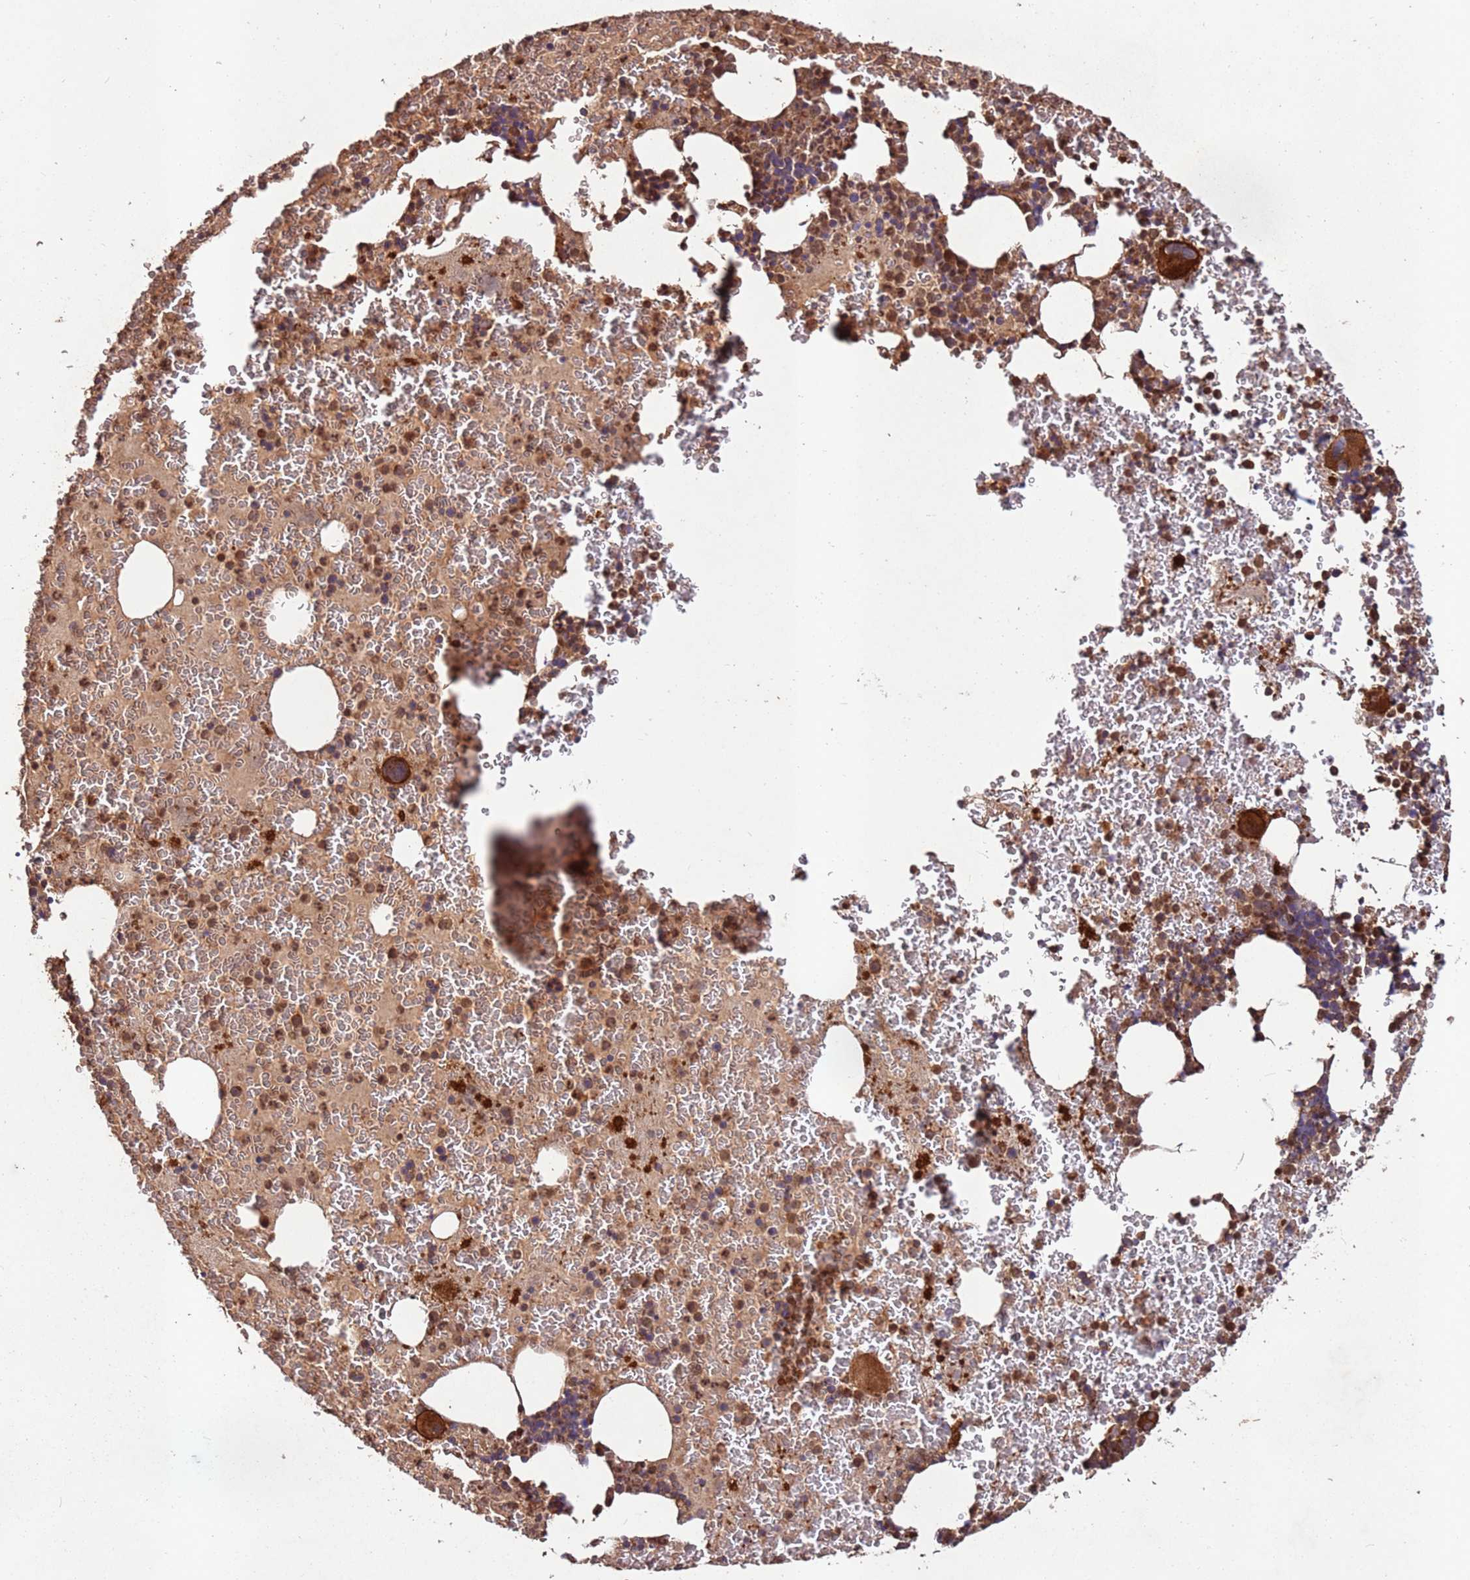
{"staining": {"intensity": "strong", "quantity": ">75%", "location": "cytoplasmic/membranous"}, "tissue": "bone marrow", "cell_type": "Hematopoietic cells", "image_type": "normal", "snomed": [{"axis": "morphology", "description": "Normal tissue, NOS"}, {"axis": "topography", "description": "Bone marrow"}], "caption": "Protein staining reveals strong cytoplasmic/membranous expression in approximately >75% of hematopoietic cells in unremarkable bone marrow.", "gene": "FAM186A", "patient": {"sex": "male", "age": 26}}